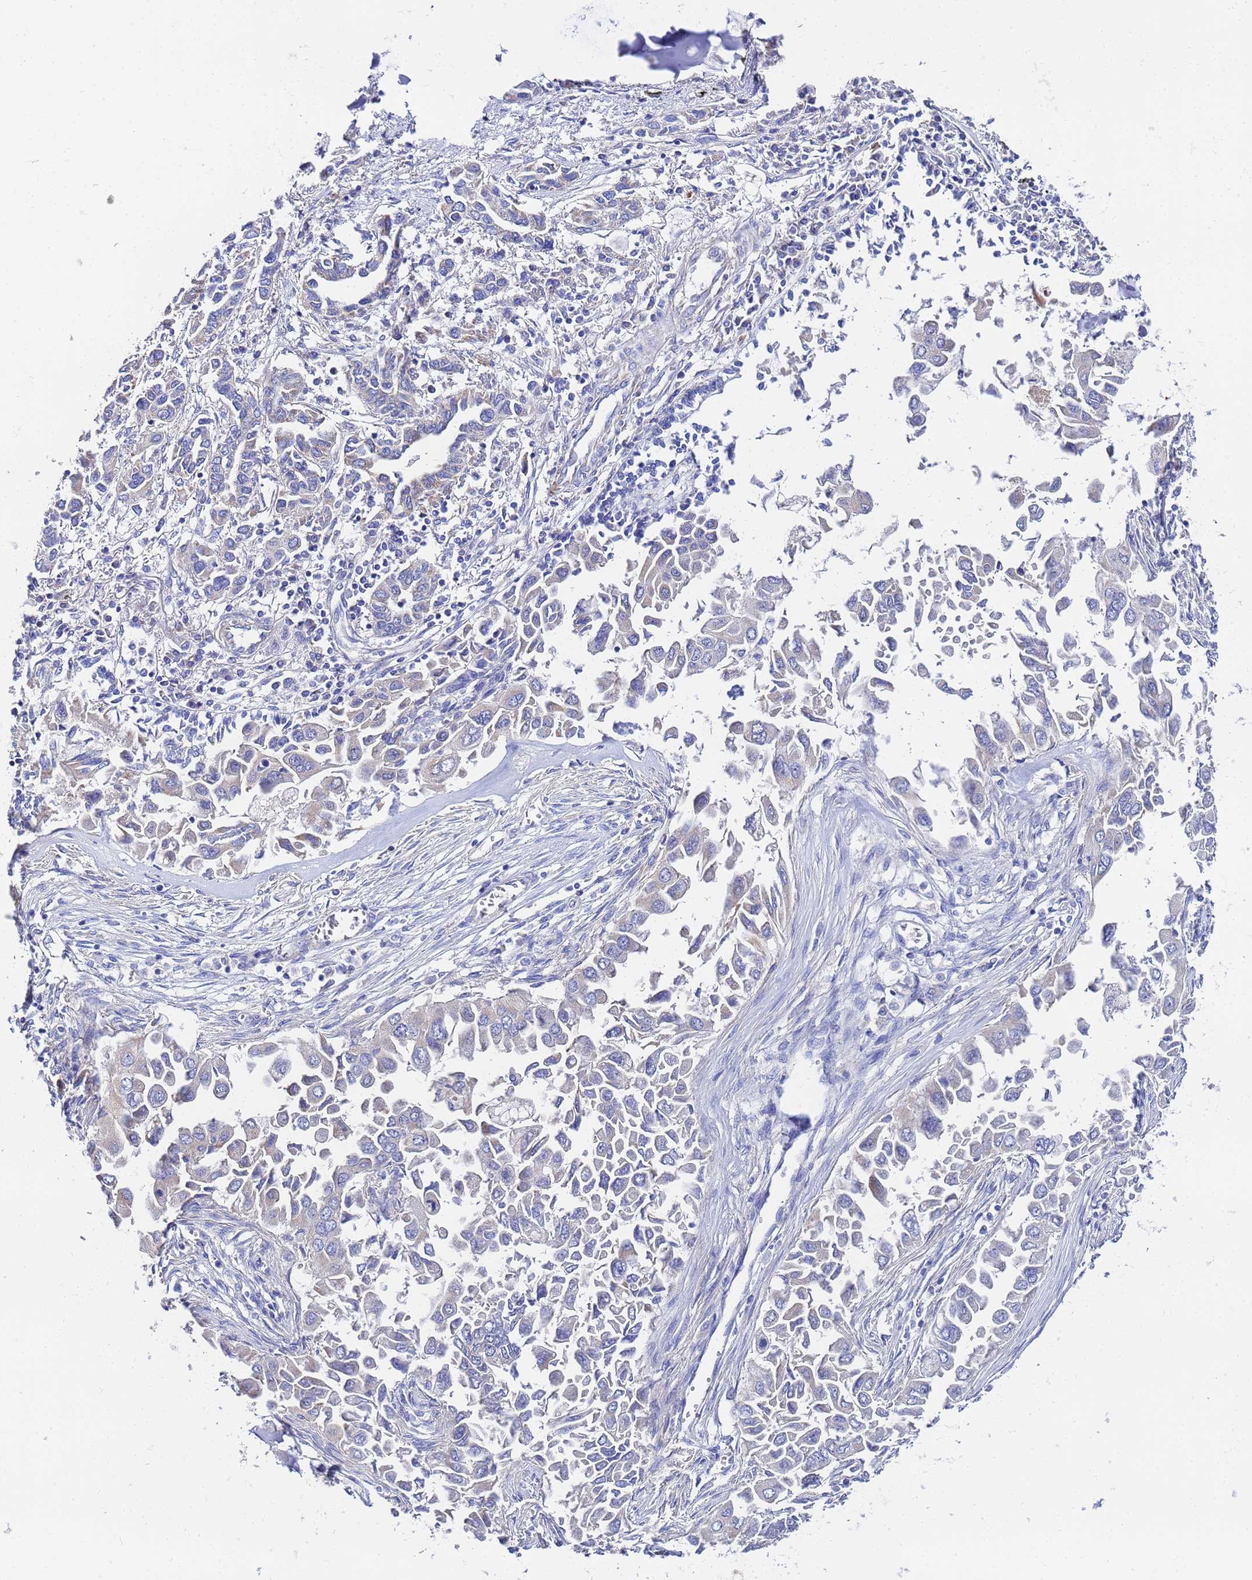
{"staining": {"intensity": "negative", "quantity": "none", "location": "none"}, "tissue": "lung cancer", "cell_type": "Tumor cells", "image_type": "cancer", "snomed": [{"axis": "morphology", "description": "Adenocarcinoma, NOS"}, {"axis": "topography", "description": "Lung"}], "caption": "Immunohistochemistry (IHC) photomicrograph of human adenocarcinoma (lung) stained for a protein (brown), which demonstrates no positivity in tumor cells.", "gene": "FAHD2A", "patient": {"sex": "female", "age": 76}}